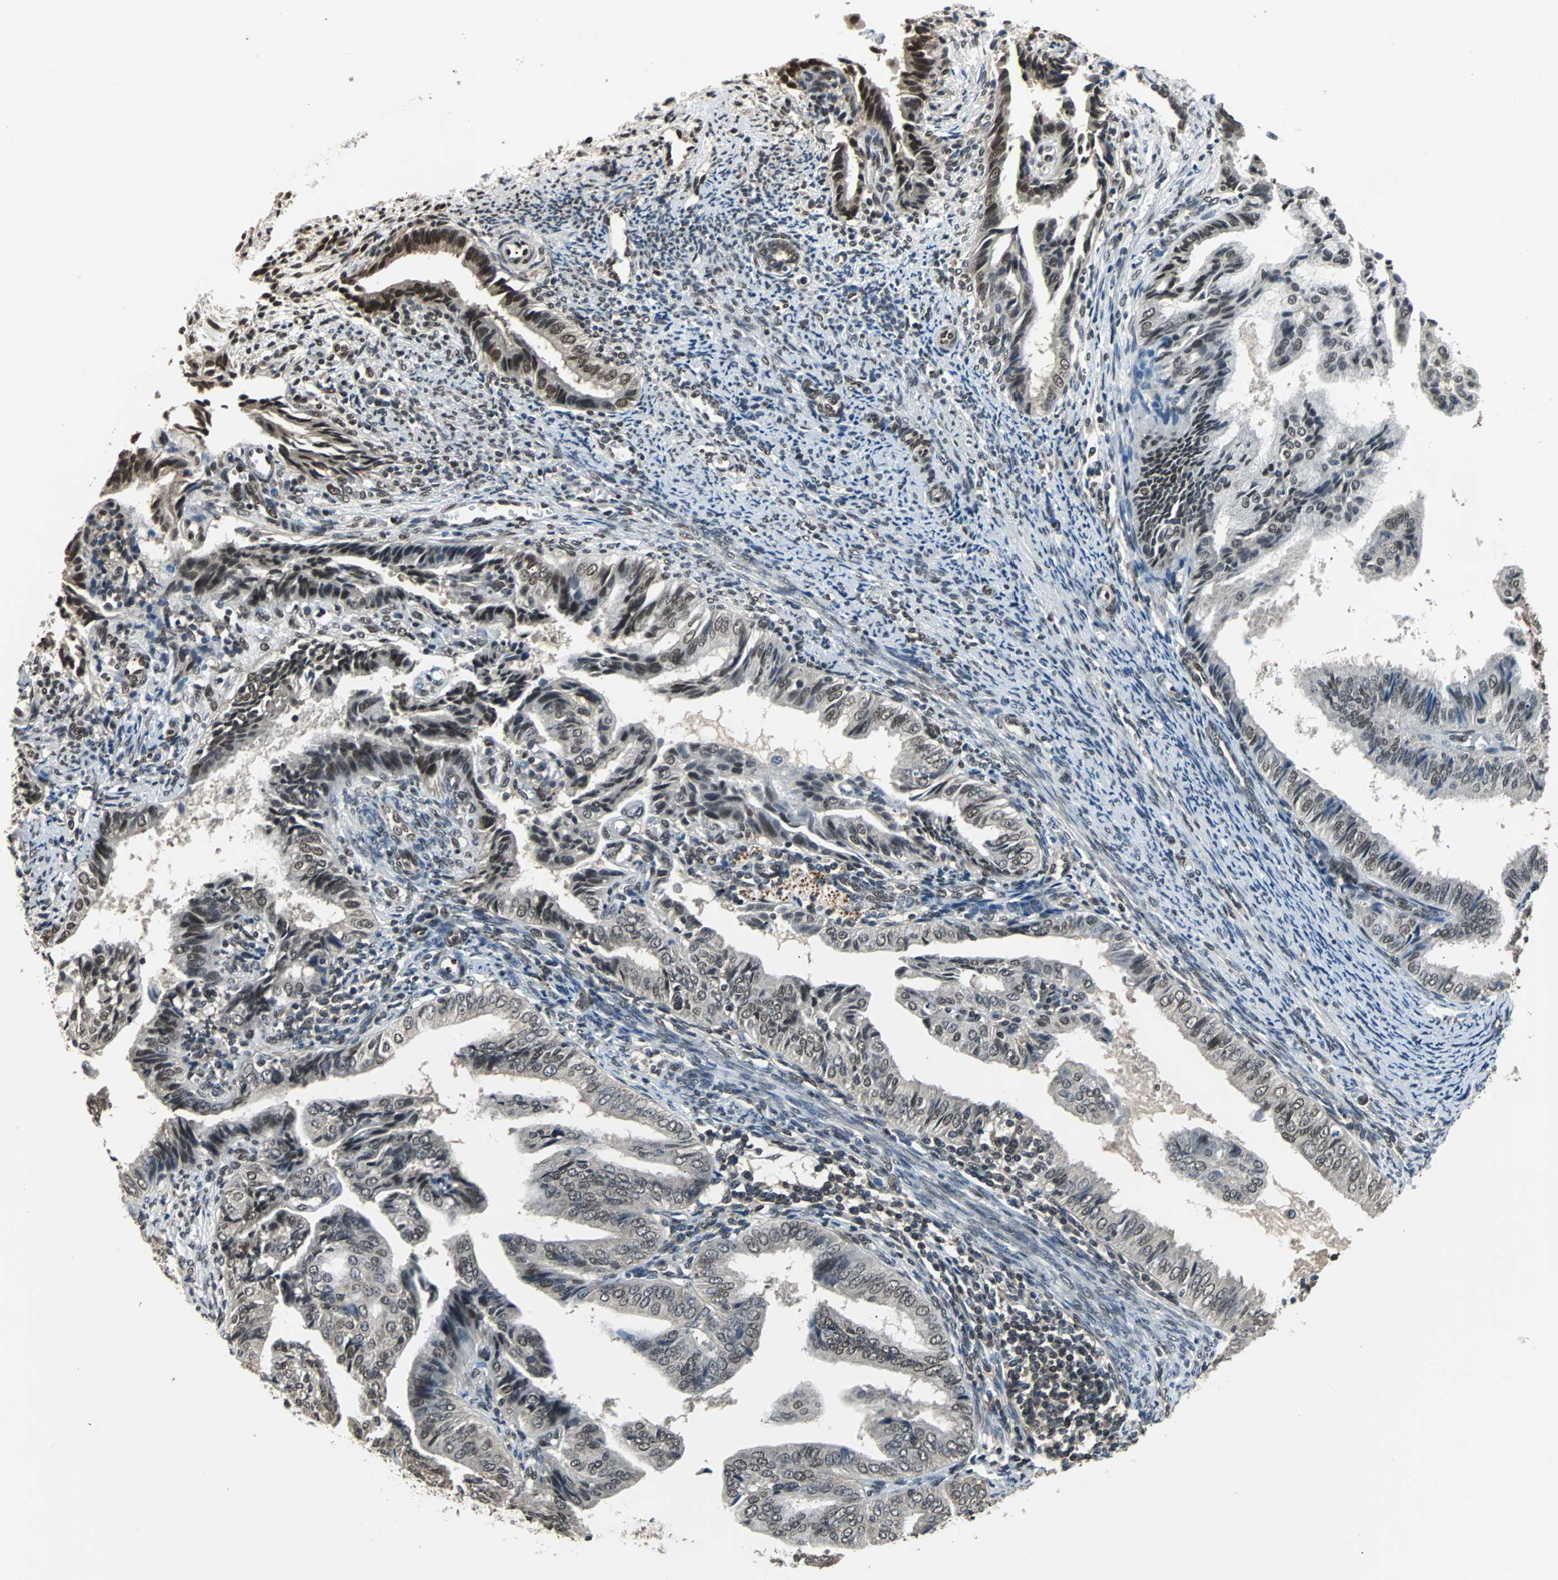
{"staining": {"intensity": "strong", "quantity": ">75%", "location": "nuclear"}, "tissue": "endometrial cancer", "cell_type": "Tumor cells", "image_type": "cancer", "snomed": [{"axis": "morphology", "description": "Adenocarcinoma, NOS"}, {"axis": "topography", "description": "Endometrium"}], "caption": "The micrograph reveals staining of endometrial adenocarcinoma, revealing strong nuclear protein expression (brown color) within tumor cells.", "gene": "PHC1", "patient": {"sex": "female", "age": 58}}